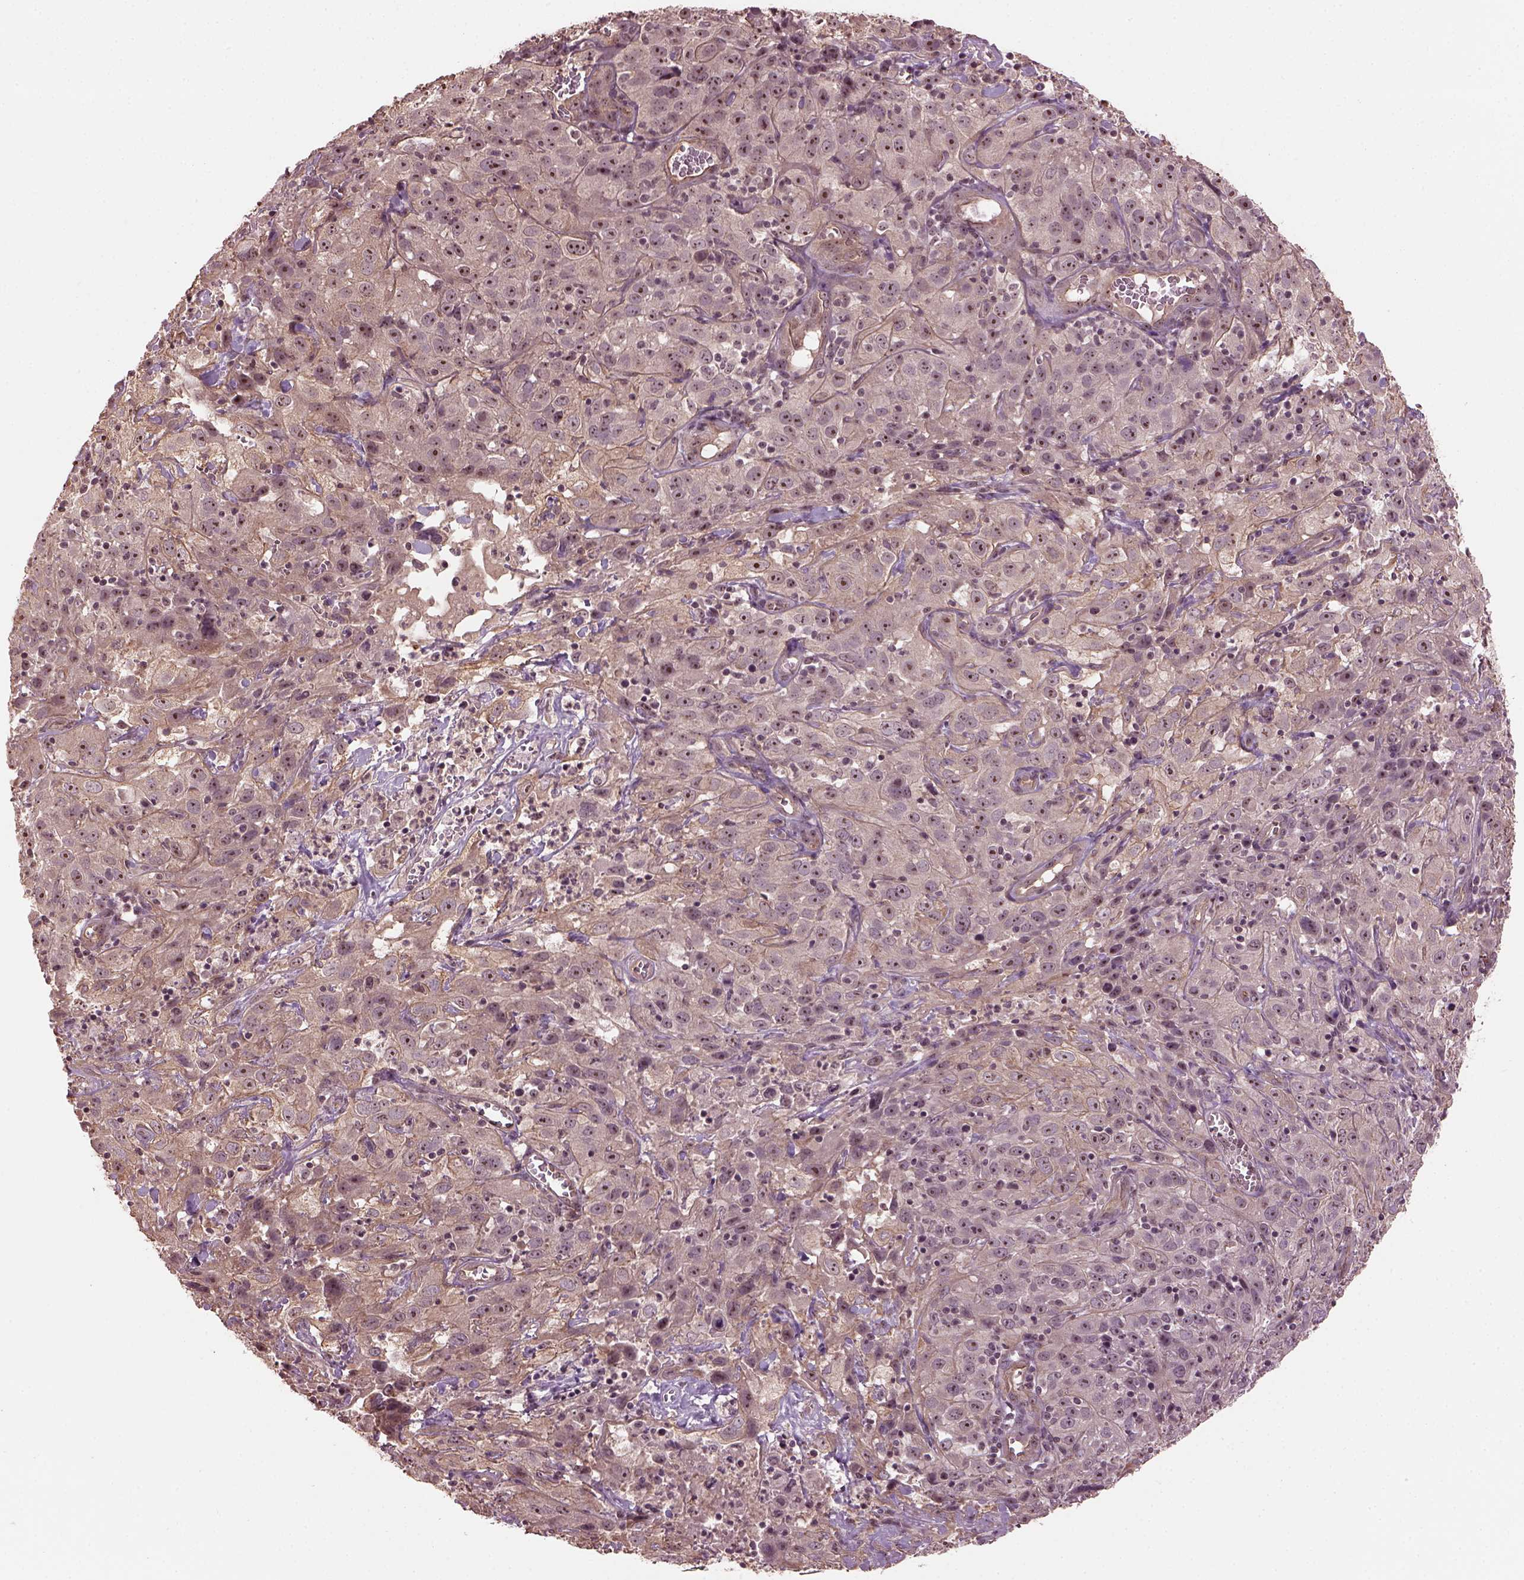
{"staining": {"intensity": "moderate", "quantity": ">75%", "location": "cytoplasmic/membranous,nuclear"}, "tissue": "cervical cancer", "cell_type": "Tumor cells", "image_type": "cancer", "snomed": [{"axis": "morphology", "description": "Squamous cell carcinoma, NOS"}, {"axis": "topography", "description": "Cervix"}], "caption": "A high-resolution image shows immunohistochemistry staining of cervical cancer (squamous cell carcinoma), which shows moderate cytoplasmic/membranous and nuclear expression in approximately >75% of tumor cells.", "gene": "GNRH1", "patient": {"sex": "female", "age": 32}}